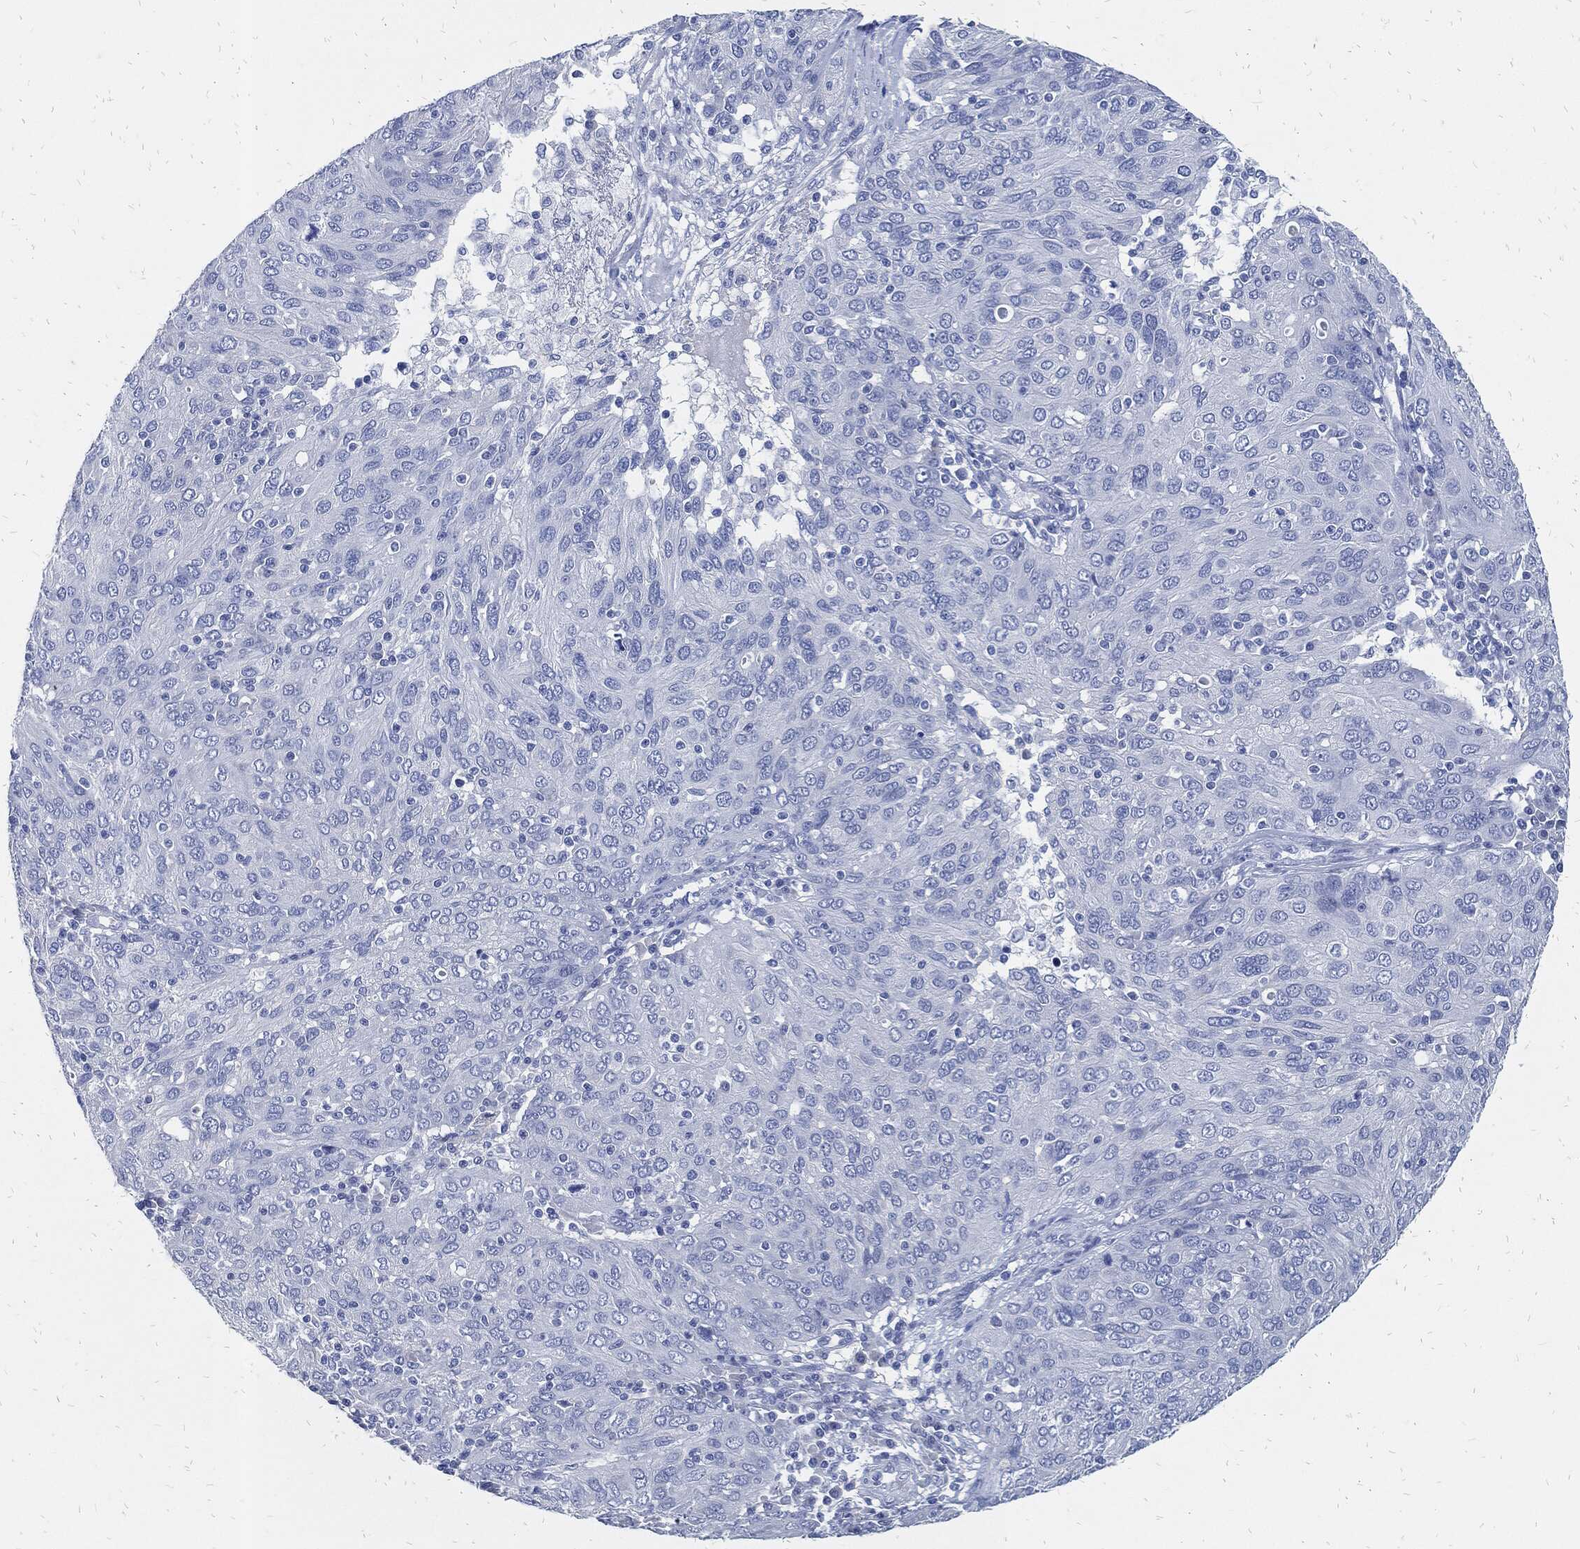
{"staining": {"intensity": "negative", "quantity": "none", "location": "none"}, "tissue": "ovarian cancer", "cell_type": "Tumor cells", "image_type": "cancer", "snomed": [{"axis": "morphology", "description": "Carcinoma, endometroid"}, {"axis": "topography", "description": "Ovary"}], "caption": "An immunohistochemistry micrograph of ovarian endometroid carcinoma is shown. There is no staining in tumor cells of ovarian endometroid carcinoma. The staining is performed using DAB (3,3'-diaminobenzidine) brown chromogen with nuclei counter-stained in using hematoxylin.", "gene": "FABP4", "patient": {"sex": "female", "age": 50}}